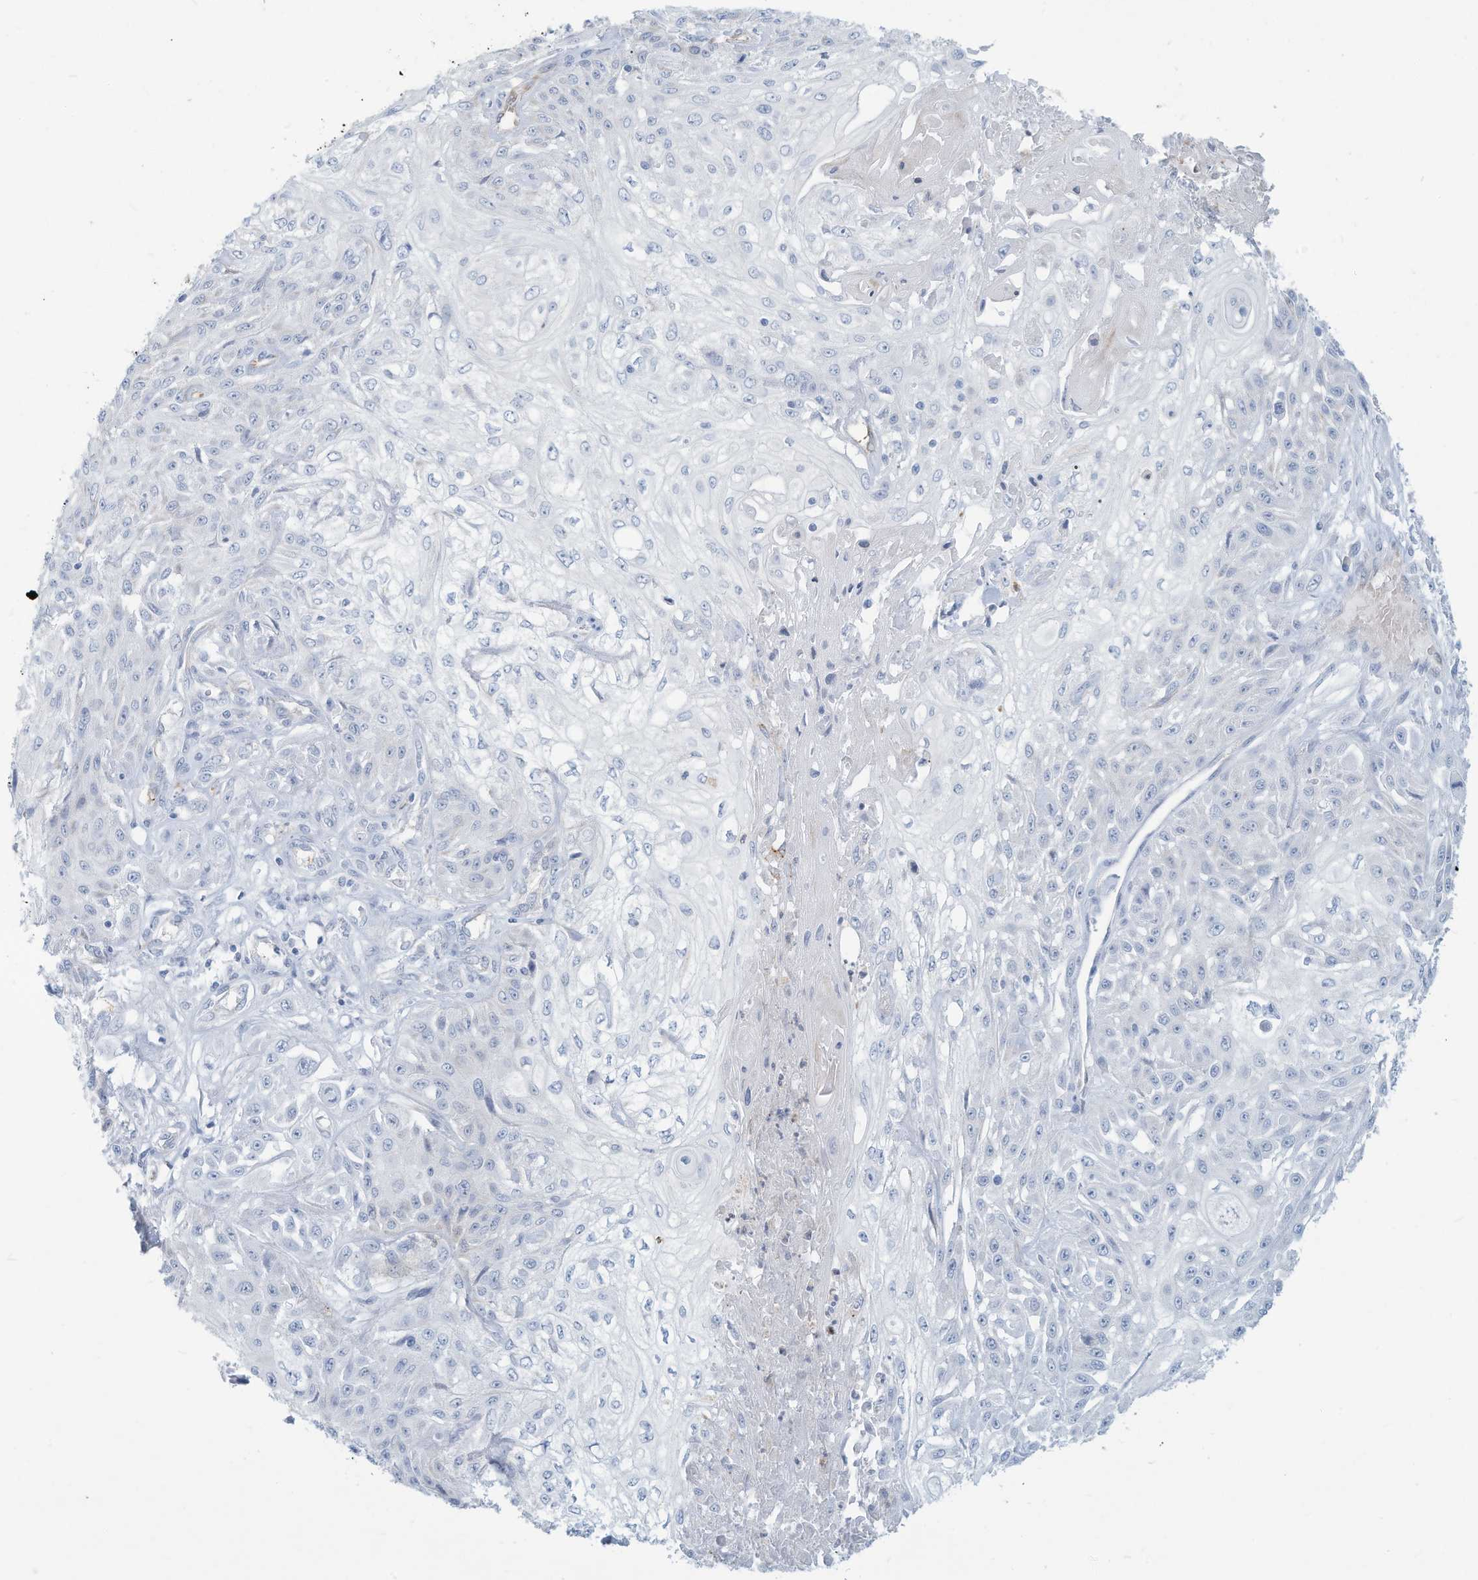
{"staining": {"intensity": "negative", "quantity": "none", "location": "none"}, "tissue": "skin cancer", "cell_type": "Tumor cells", "image_type": "cancer", "snomed": [{"axis": "morphology", "description": "Squamous cell carcinoma, NOS"}, {"axis": "morphology", "description": "Squamous cell carcinoma, metastatic, NOS"}, {"axis": "topography", "description": "Skin"}, {"axis": "topography", "description": "Lymph node"}], "caption": "A micrograph of human skin cancer is negative for staining in tumor cells. (Stains: DAB IHC with hematoxylin counter stain, Microscopy: brightfield microscopy at high magnification).", "gene": "ERI2", "patient": {"sex": "male", "age": 75}}